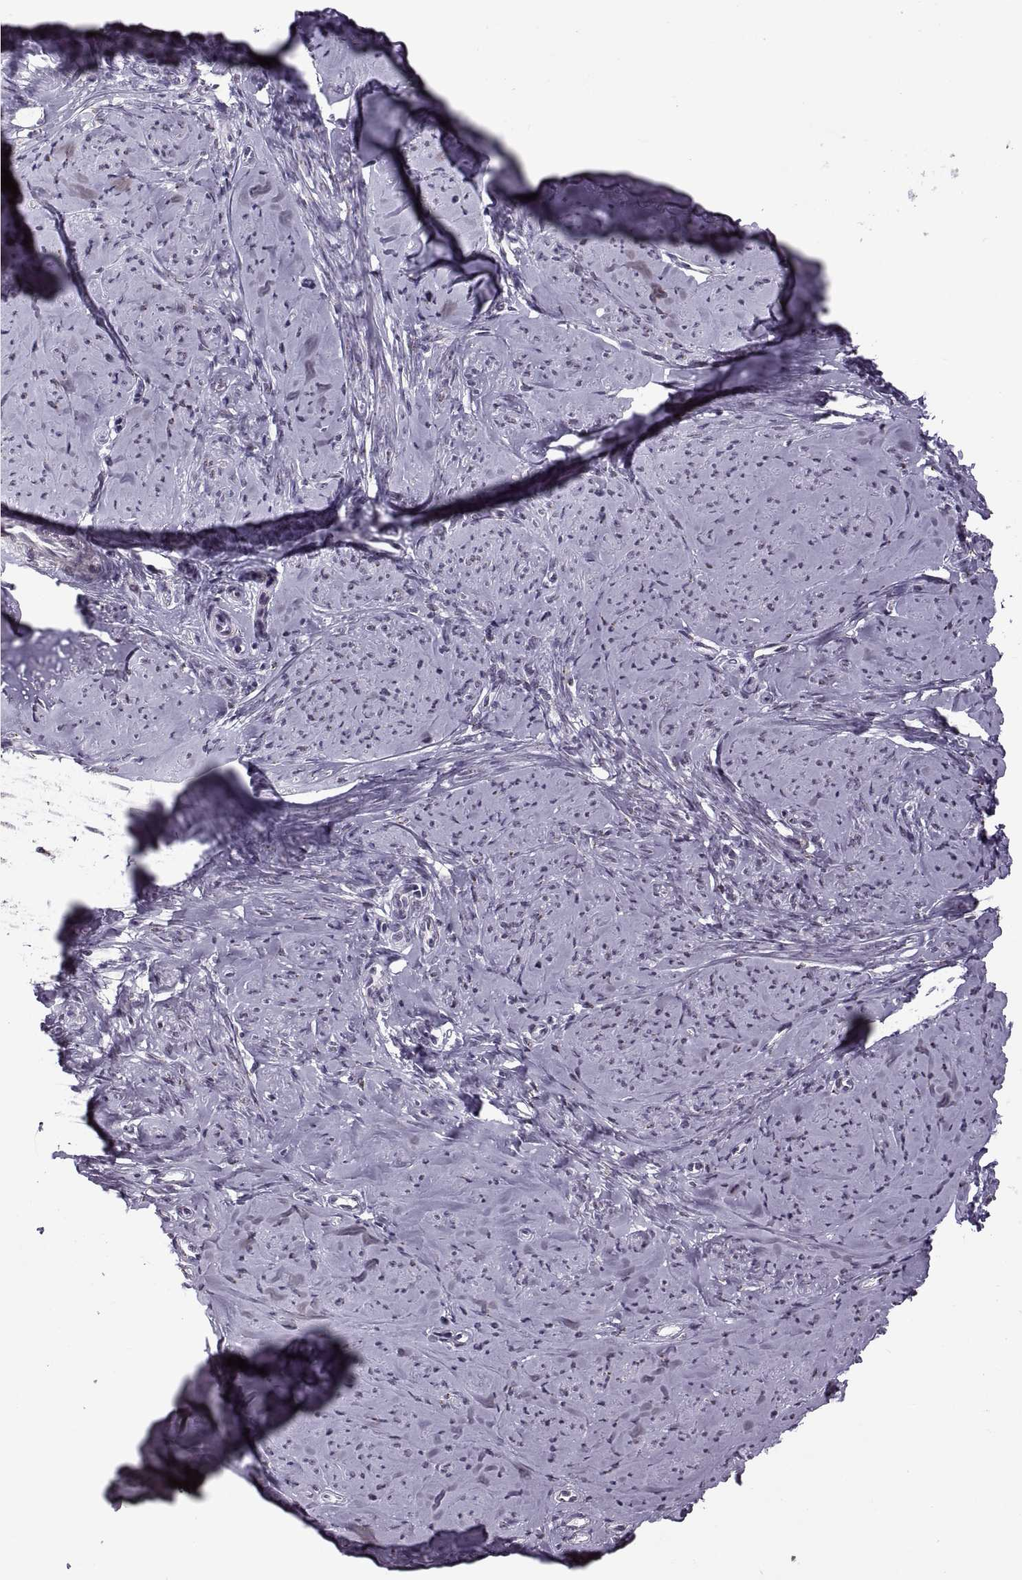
{"staining": {"intensity": "negative", "quantity": "none", "location": "none"}, "tissue": "smooth muscle", "cell_type": "Smooth muscle cells", "image_type": "normal", "snomed": [{"axis": "morphology", "description": "Normal tissue, NOS"}, {"axis": "topography", "description": "Smooth muscle"}], "caption": "This is an IHC histopathology image of benign human smooth muscle. There is no staining in smooth muscle cells.", "gene": "PRSS37", "patient": {"sex": "female", "age": 48}}